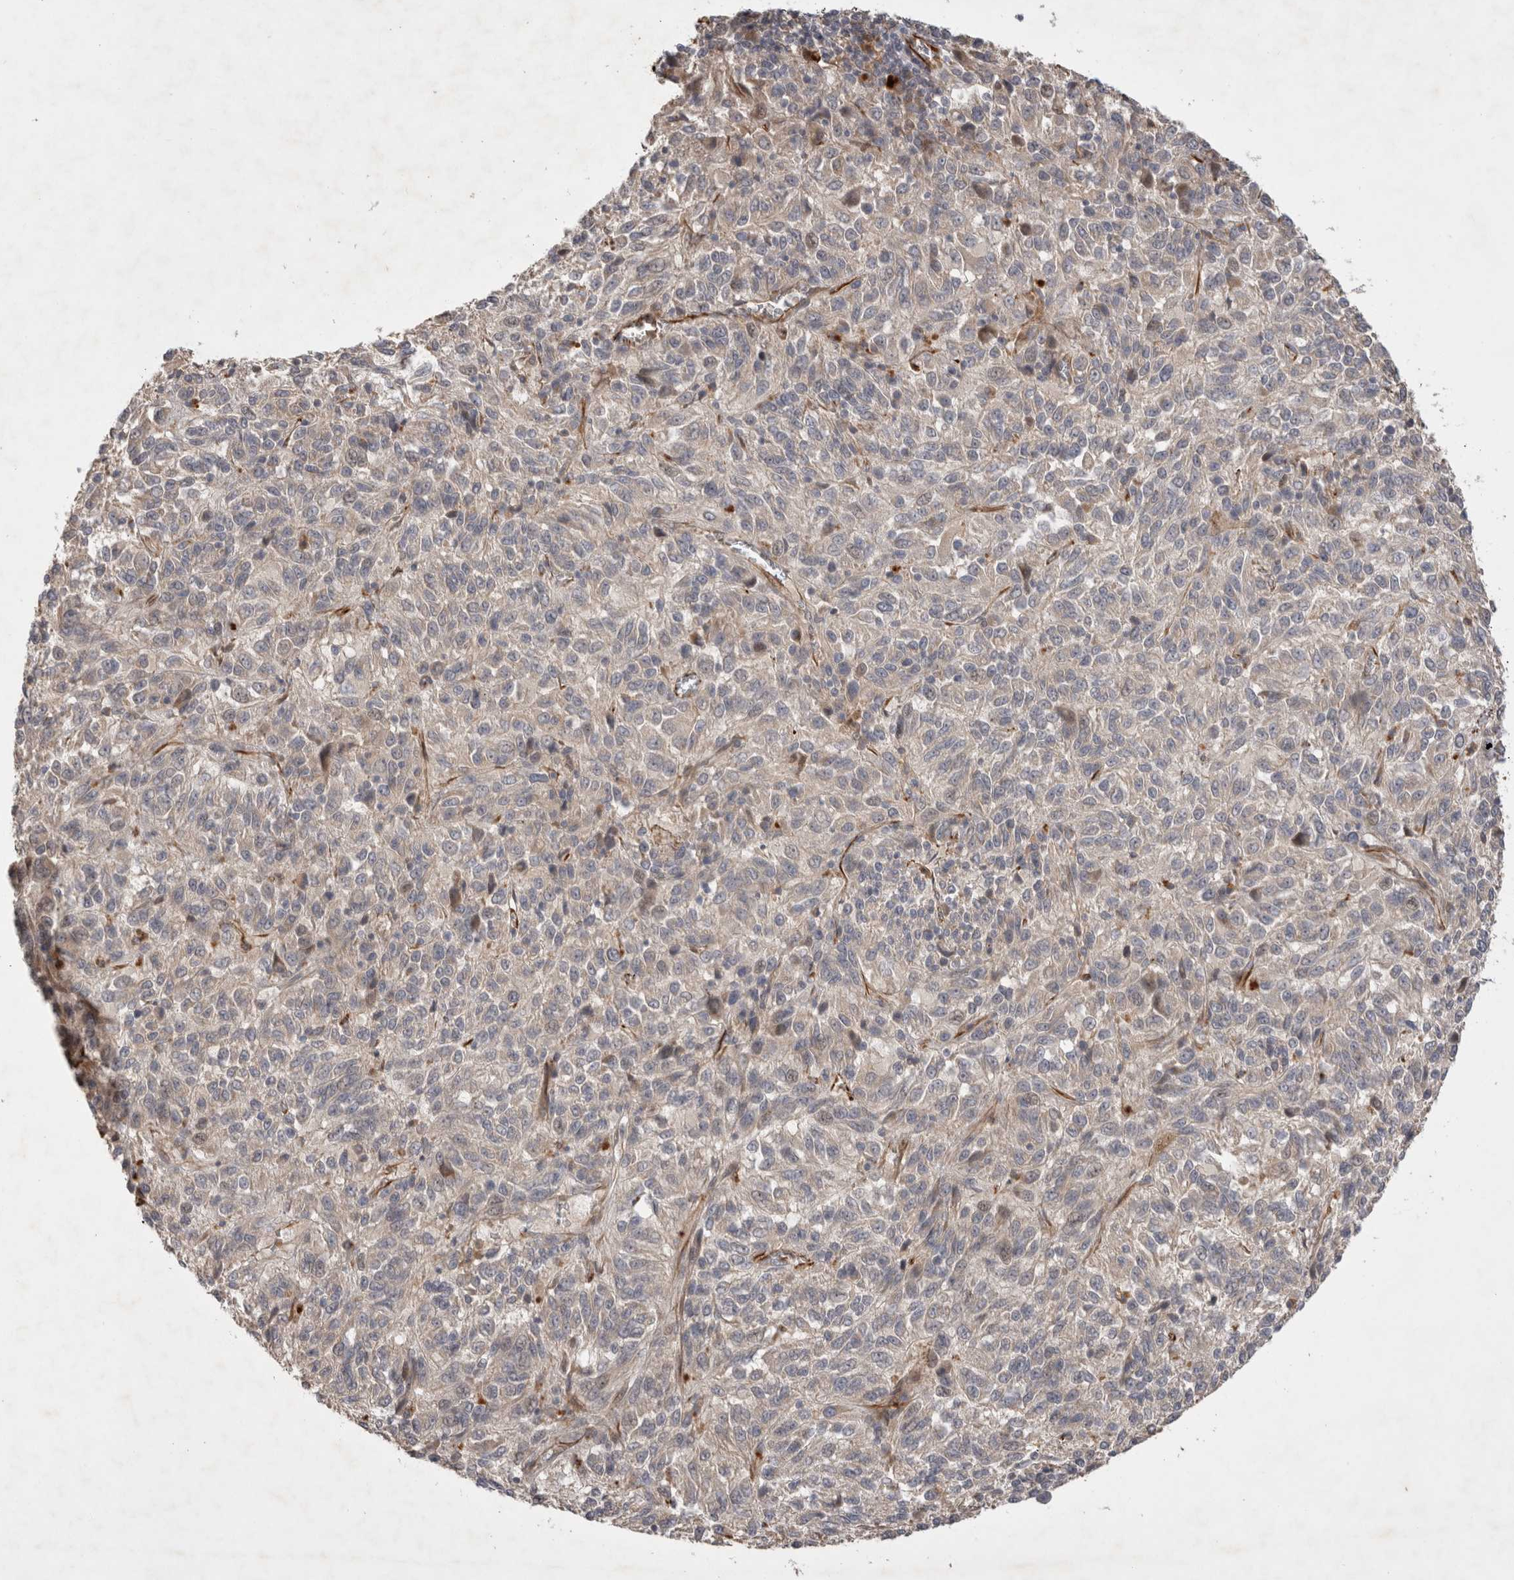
{"staining": {"intensity": "negative", "quantity": "none", "location": "none"}, "tissue": "melanoma", "cell_type": "Tumor cells", "image_type": "cancer", "snomed": [{"axis": "morphology", "description": "Malignant melanoma, Metastatic site"}, {"axis": "topography", "description": "Lung"}], "caption": "This is a micrograph of IHC staining of malignant melanoma (metastatic site), which shows no staining in tumor cells.", "gene": "NMU", "patient": {"sex": "male", "age": 64}}